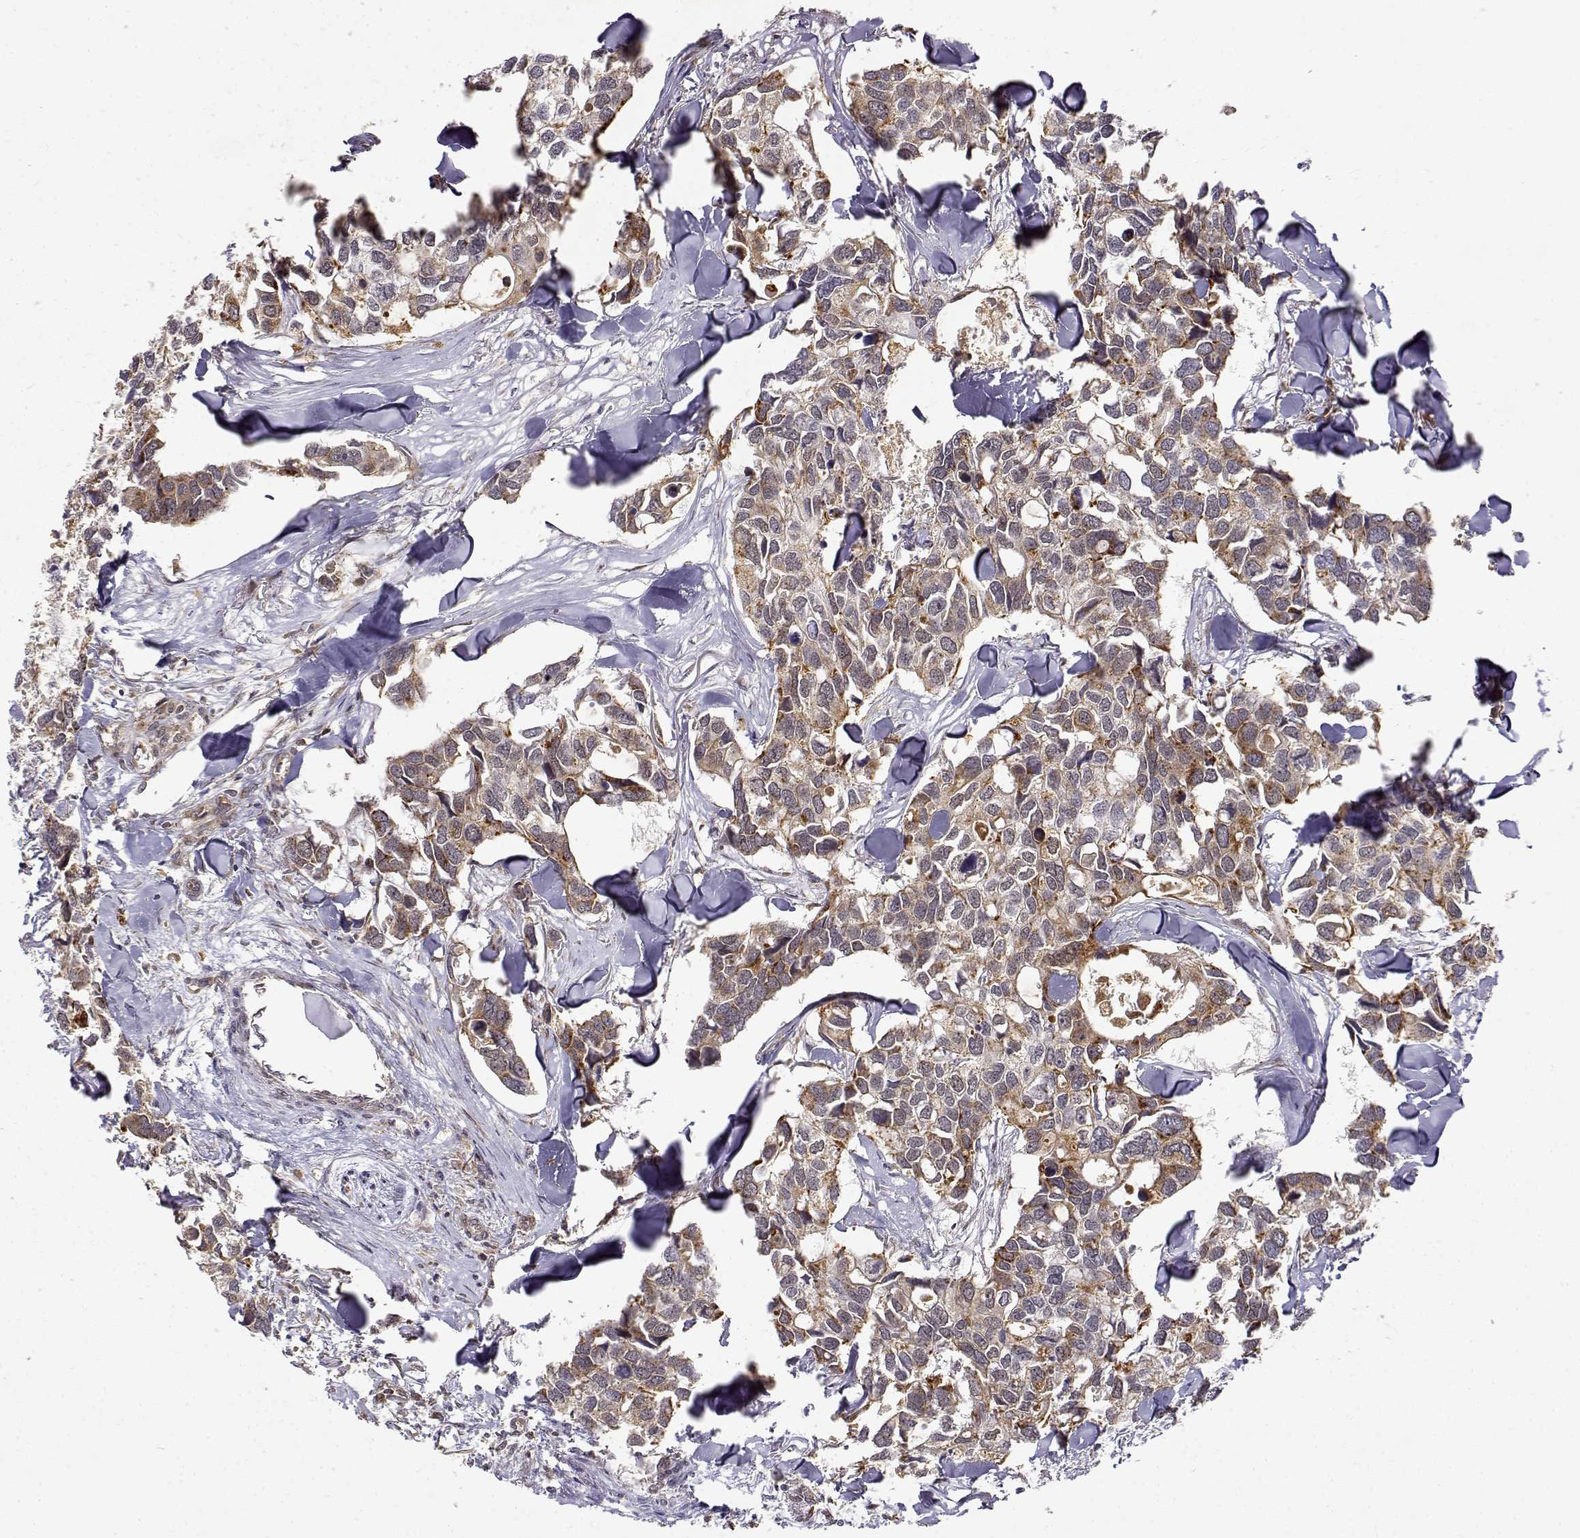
{"staining": {"intensity": "moderate", "quantity": "25%-75%", "location": "cytoplasmic/membranous"}, "tissue": "breast cancer", "cell_type": "Tumor cells", "image_type": "cancer", "snomed": [{"axis": "morphology", "description": "Duct carcinoma"}, {"axis": "topography", "description": "Breast"}], "caption": "Protein expression analysis of breast intraductal carcinoma shows moderate cytoplasmic/membranous expression in about 25%-75% of tumor cells.", "gene": "RNF13", "patient": {"sex": "female", "age": 83}}